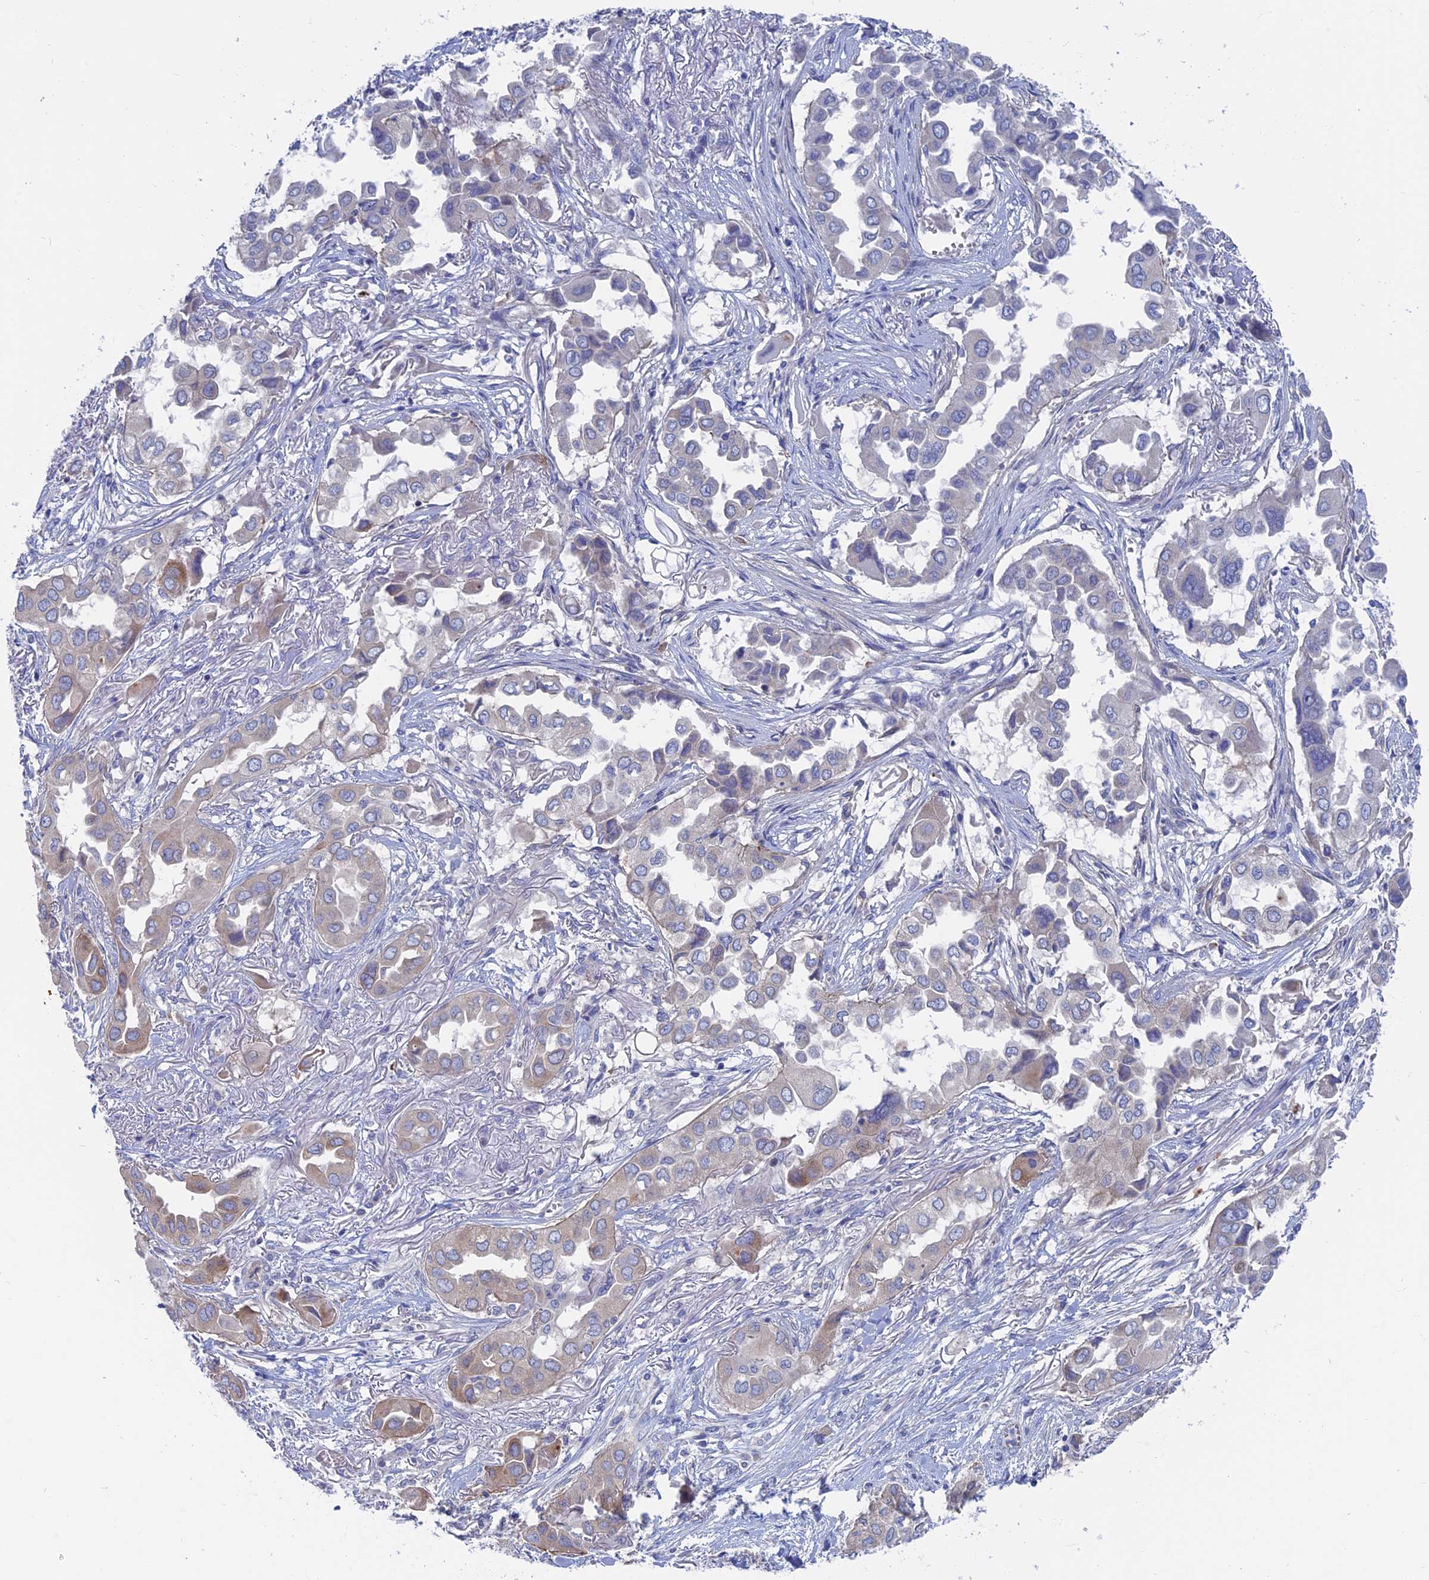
{"staining": {"intensity": "weak", "quantity": "<25%", "location": "cytoplasmic/membranous"}, "tissue": "lung cancer", "cell_type": "Tumor cells", "image_type": "cancer", "snomed": [{"axis": "morphology", "description": "Adenocarcinoma, NOS"}, {"axis": "topography", "description": "Lung"}], "caption": "DAB immunohistochemical staining of human lung cancer demonstrates no significant staining in tumor cells. (DAB immunohistochemistry (IHC), high magnification).", "gene": "TBC1D30", "patient": {"sex": "female", "age": 76}}